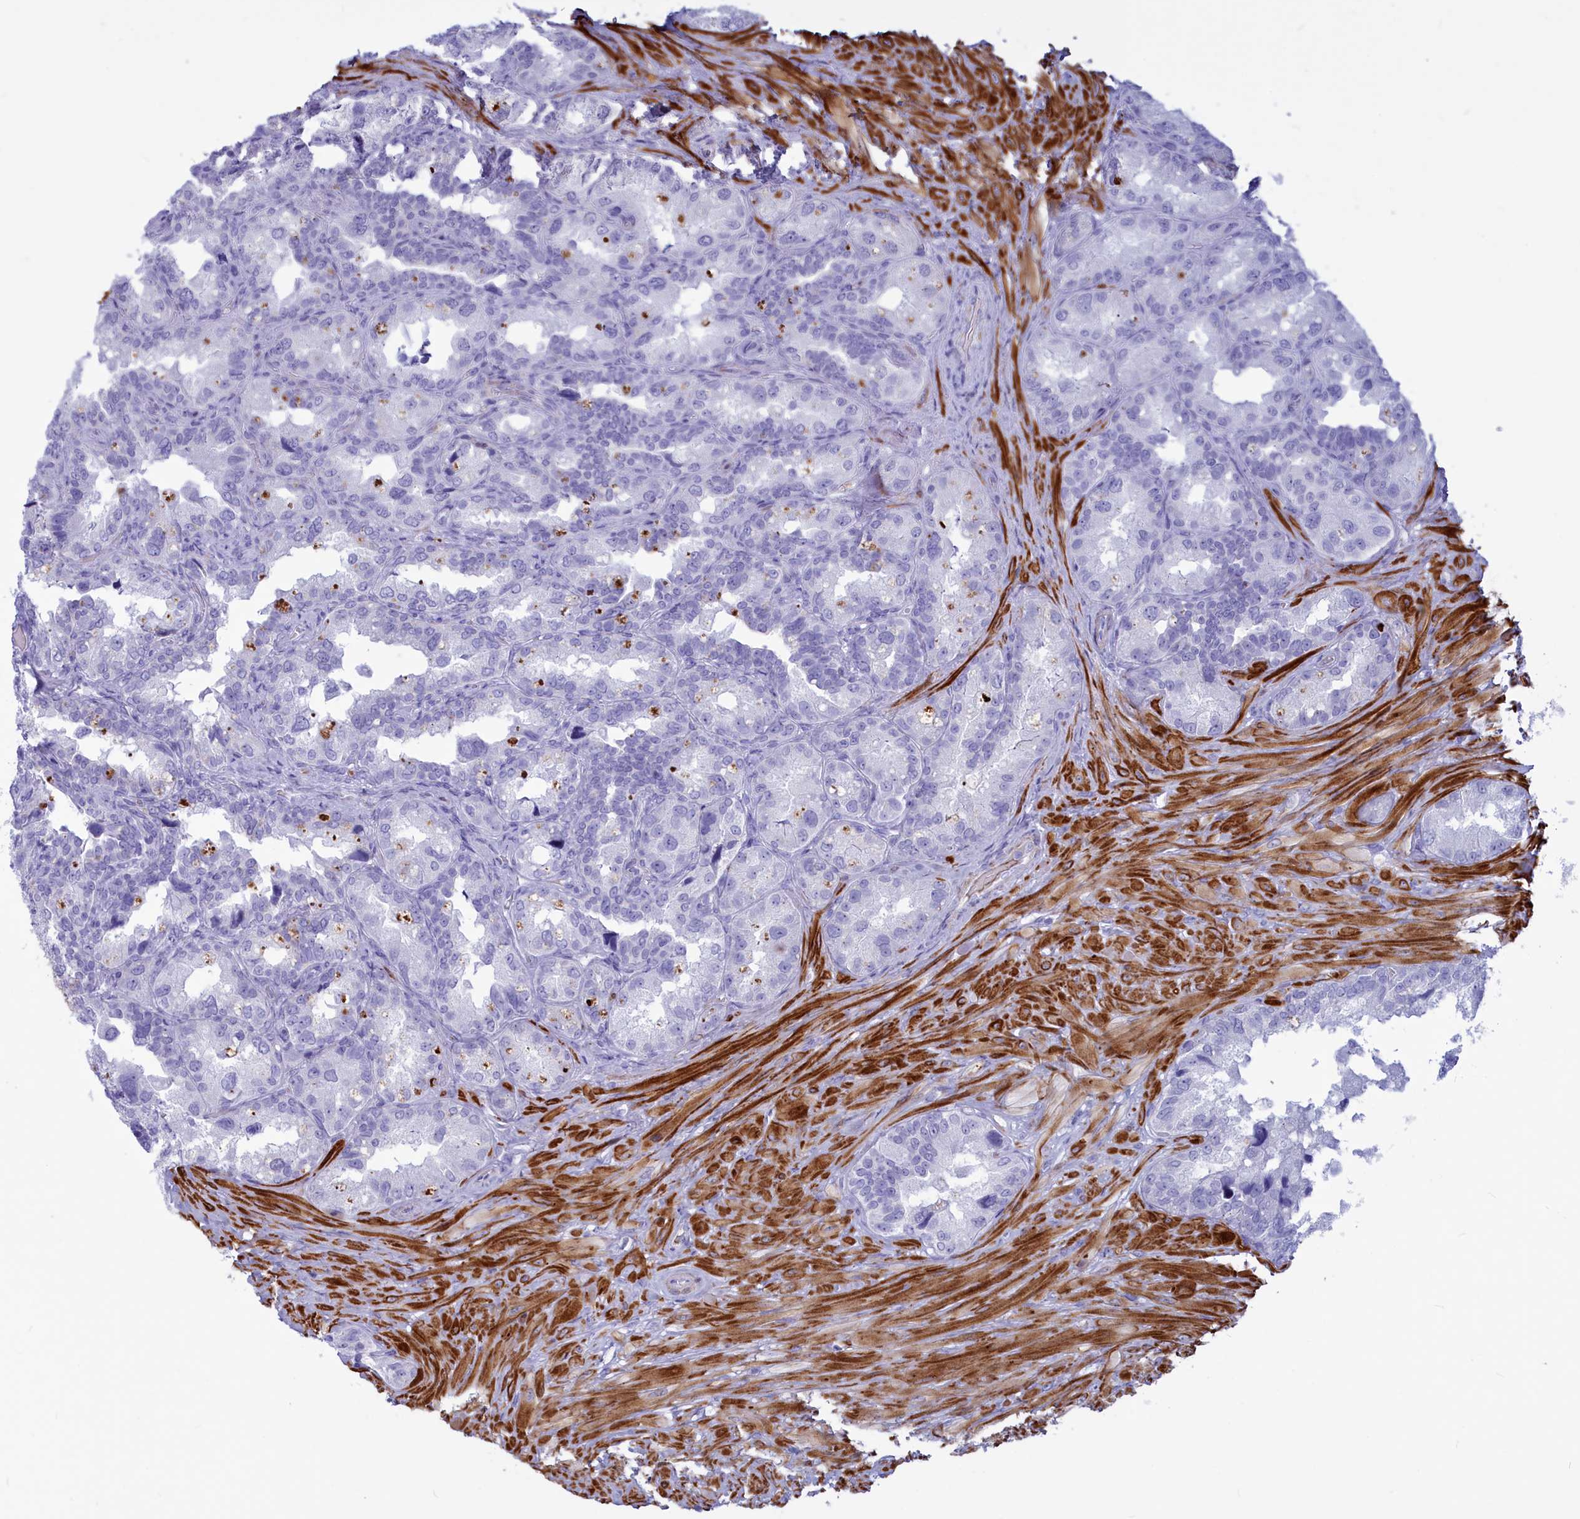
{"staining": {"intensity": "negative", "quantity": "none", "location": "none"}, "tissue": "seminal vesicle", "cell_type": "Glandular cells", "image_type": "normal", "snomed": [{"axis": "morphology", "description": "Normal tissue, NOS"}, {"axis": "topography", "description": "Seminal veicle"}, {"axis": "topography", "description": "Peripheral nerve tissue"}], "caption": "Photomicrograph shows no significant protein positivity in glandular cells of benign seminal vesicle. (Brightfield microscopy of DAB (3,3'-diaminobenzidine) immunohistochemistry (IHC) at high magnification).", "gene": "GAPDHS", "patient": {"sex": "male", "age": 67}}